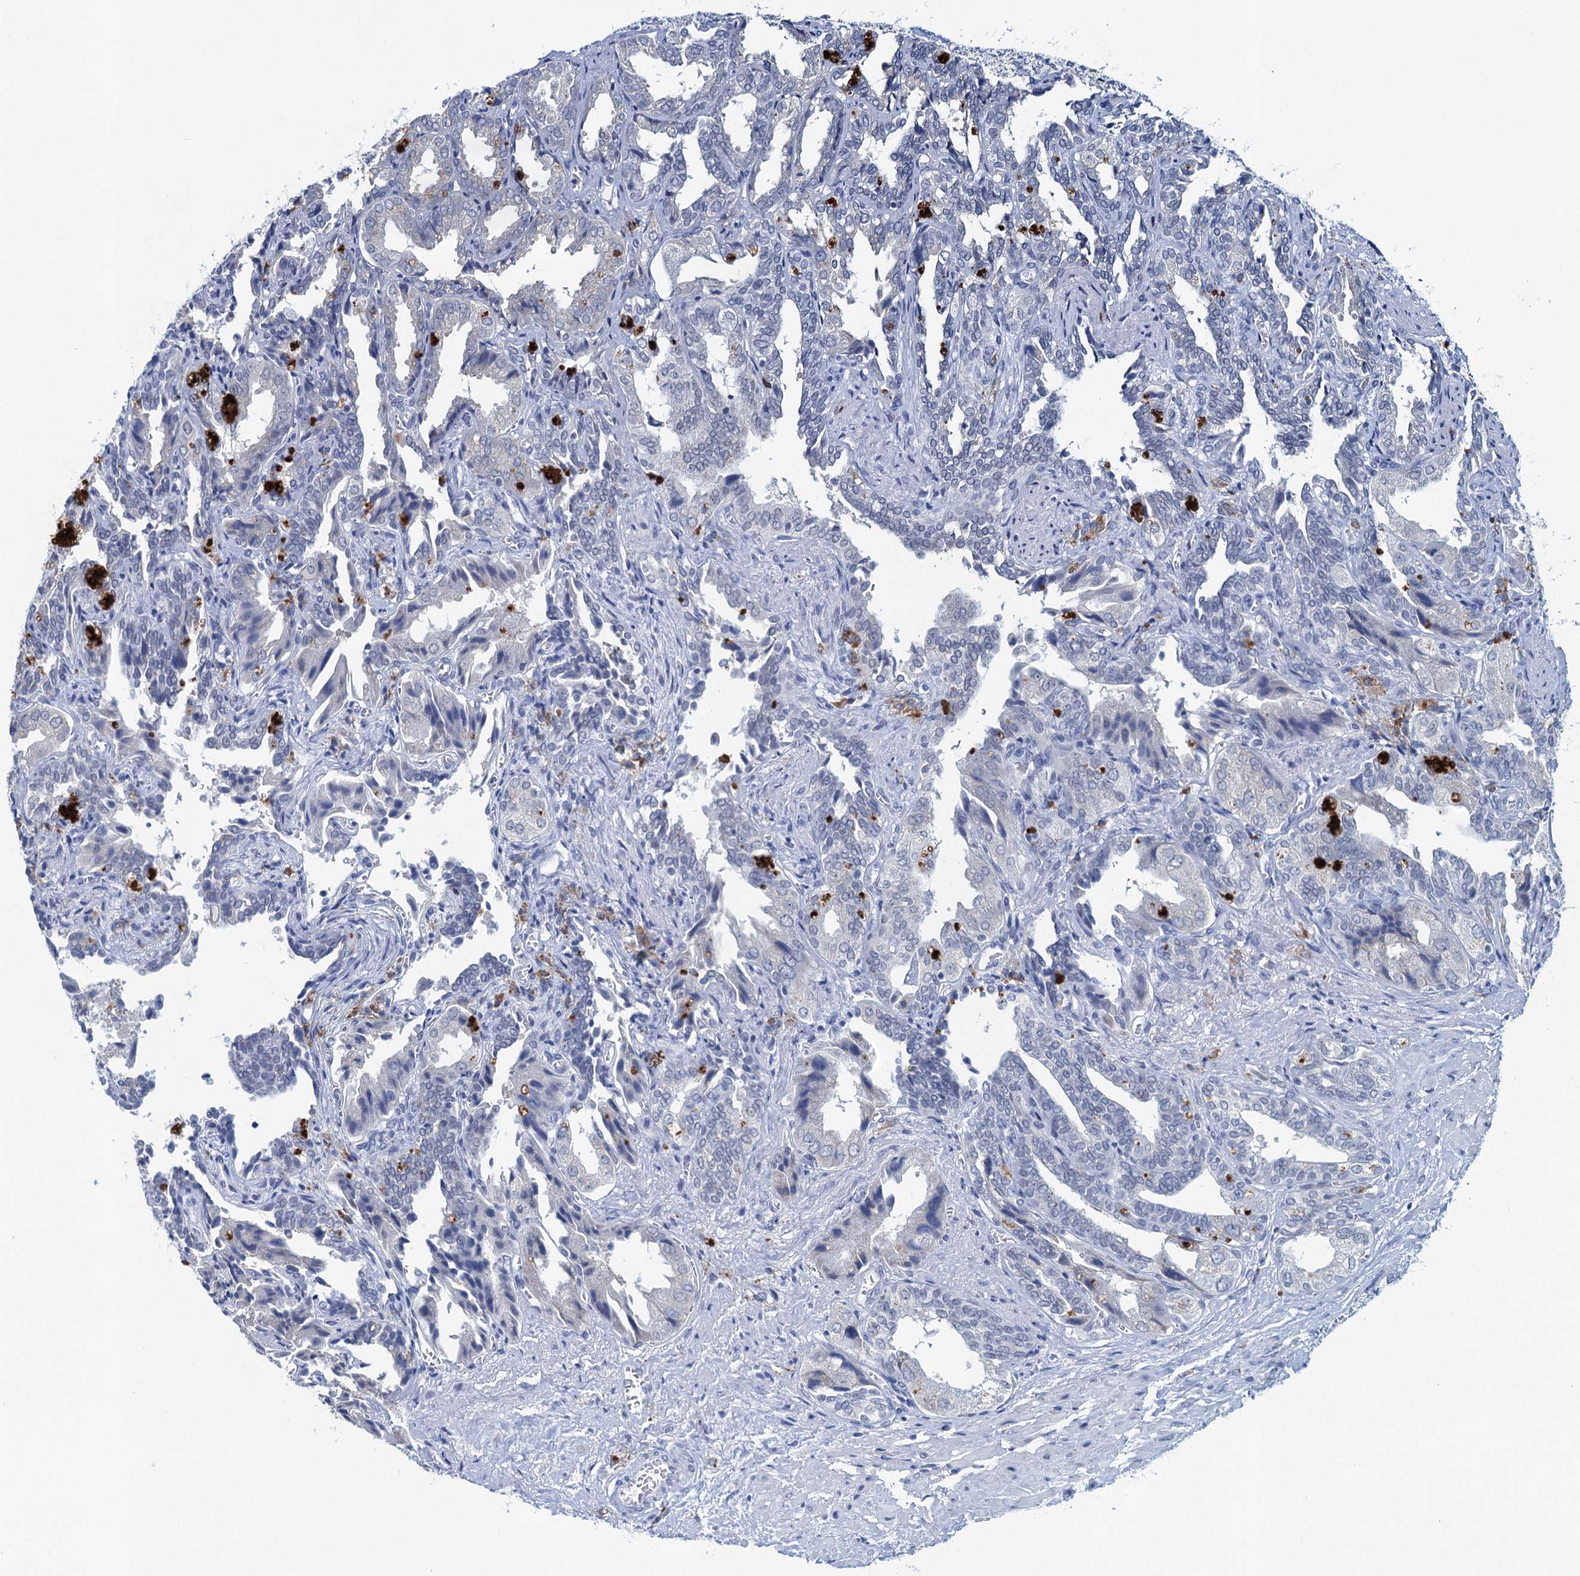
{"staining": {"intensity": "negative", "quantity": "none", "location": "none"}, "tissue": "seminal vesicle", "cell_type": "Glandular cells", "image_type": "normal", "snomed": [{"axis": "morphology", "description": "Normal tissue, NOS"}, {"axis": "topography", "description": "Seminal veicle"}], "caption": "This is a image of immunohistochemistry staining of normal seminal vesicle, which shows no expression in glandular cells.", "gene": "ENSG00000230707", "patient": {"sex": "male", "age": 63}}